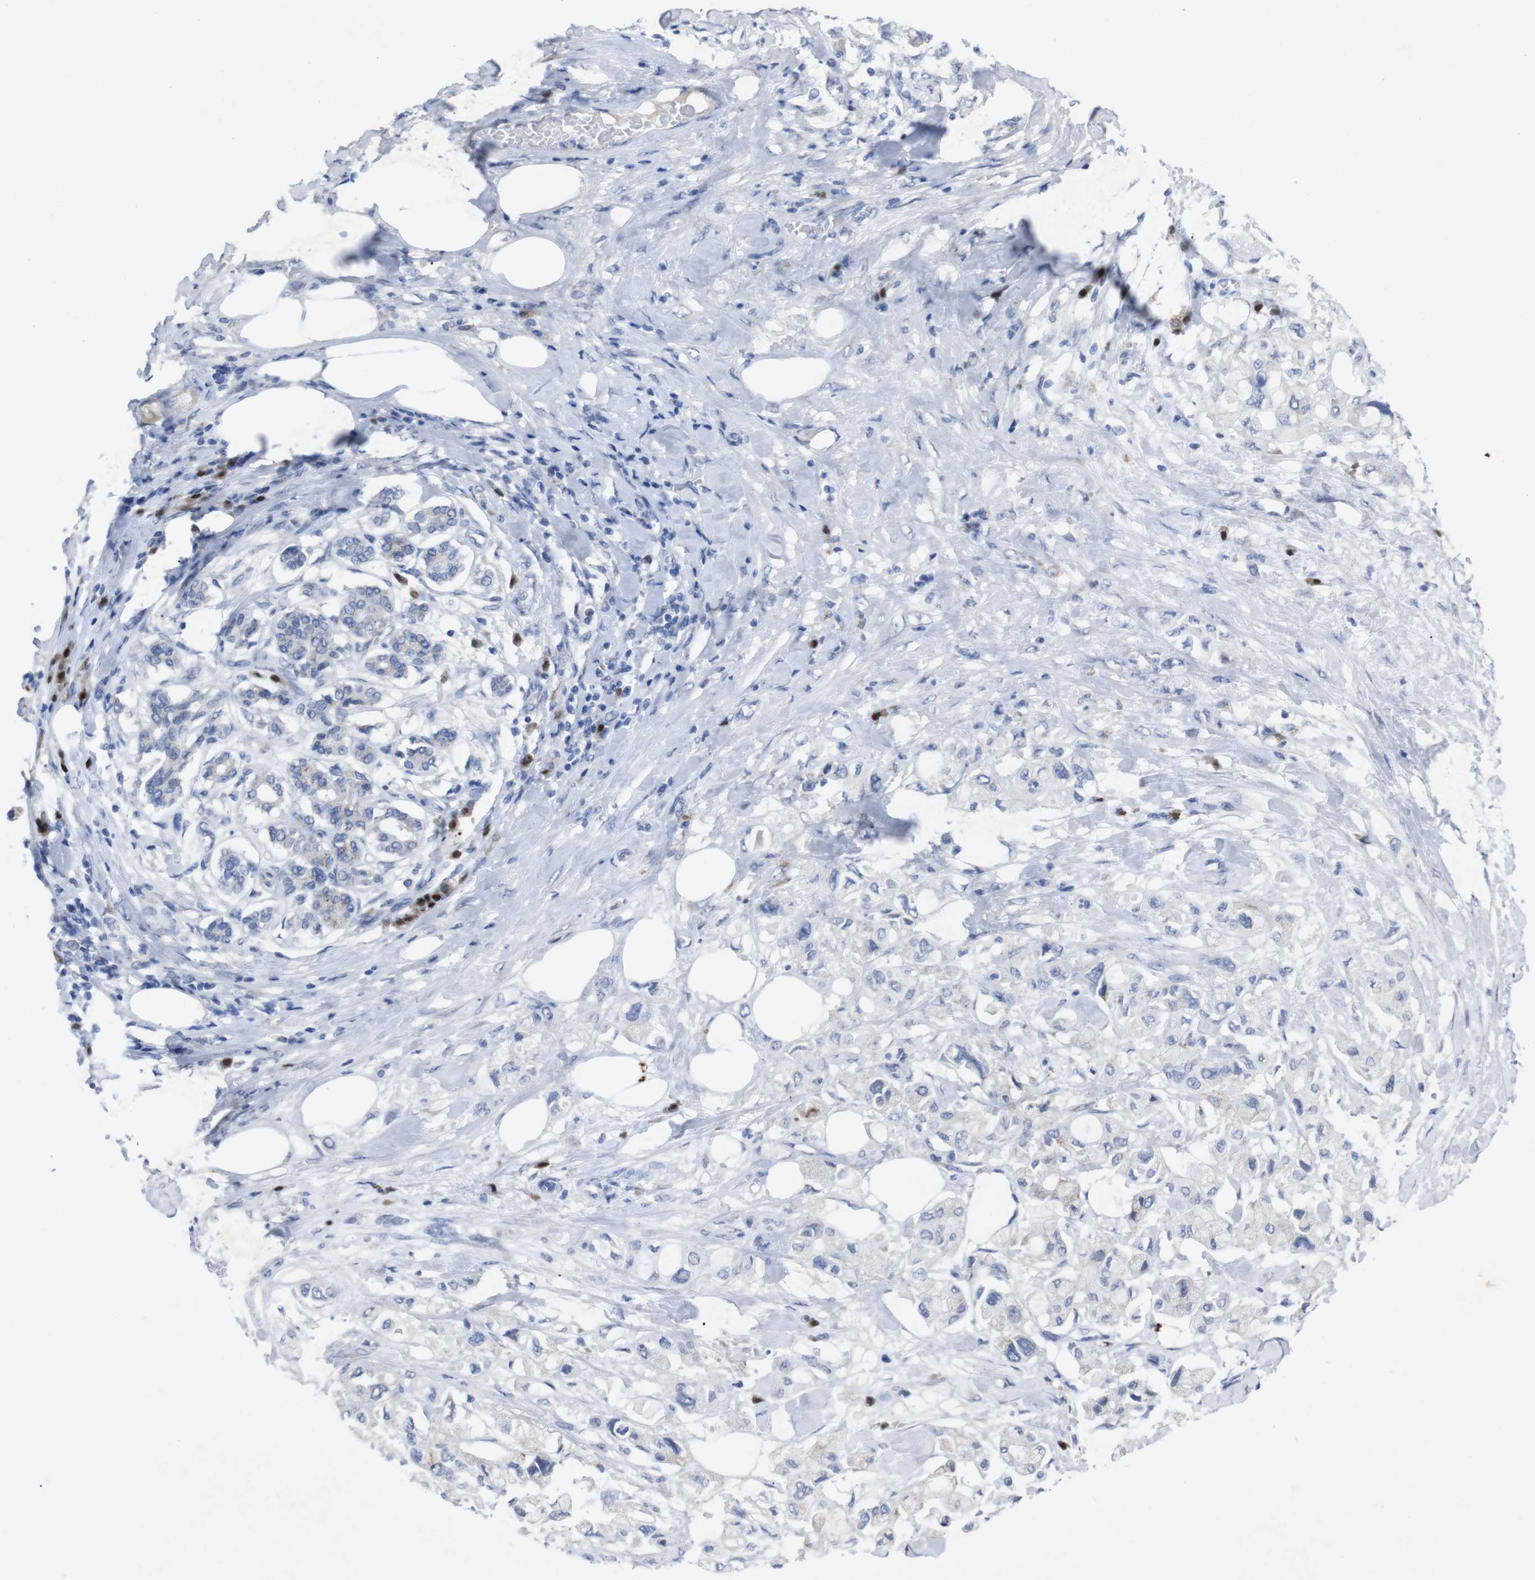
{"staining": {"intensity": "negative", "quantity": "none", "location": "none"}, "tissue": "pancreatic cancer", "cell_type": "Tumor cells", "image_type": "cancer", "snomed": [{"axis": "morphology", "description": "Adenocarcinoma, NOS"}, {"axis": "topography", "description": "Pancreas"}], "caption": "IHC of human adenocarcinoma (pancreatic) displays no expression in tumor cells.", "gene": "IRF4", "patient": {"sex": "female", "age": 56}}